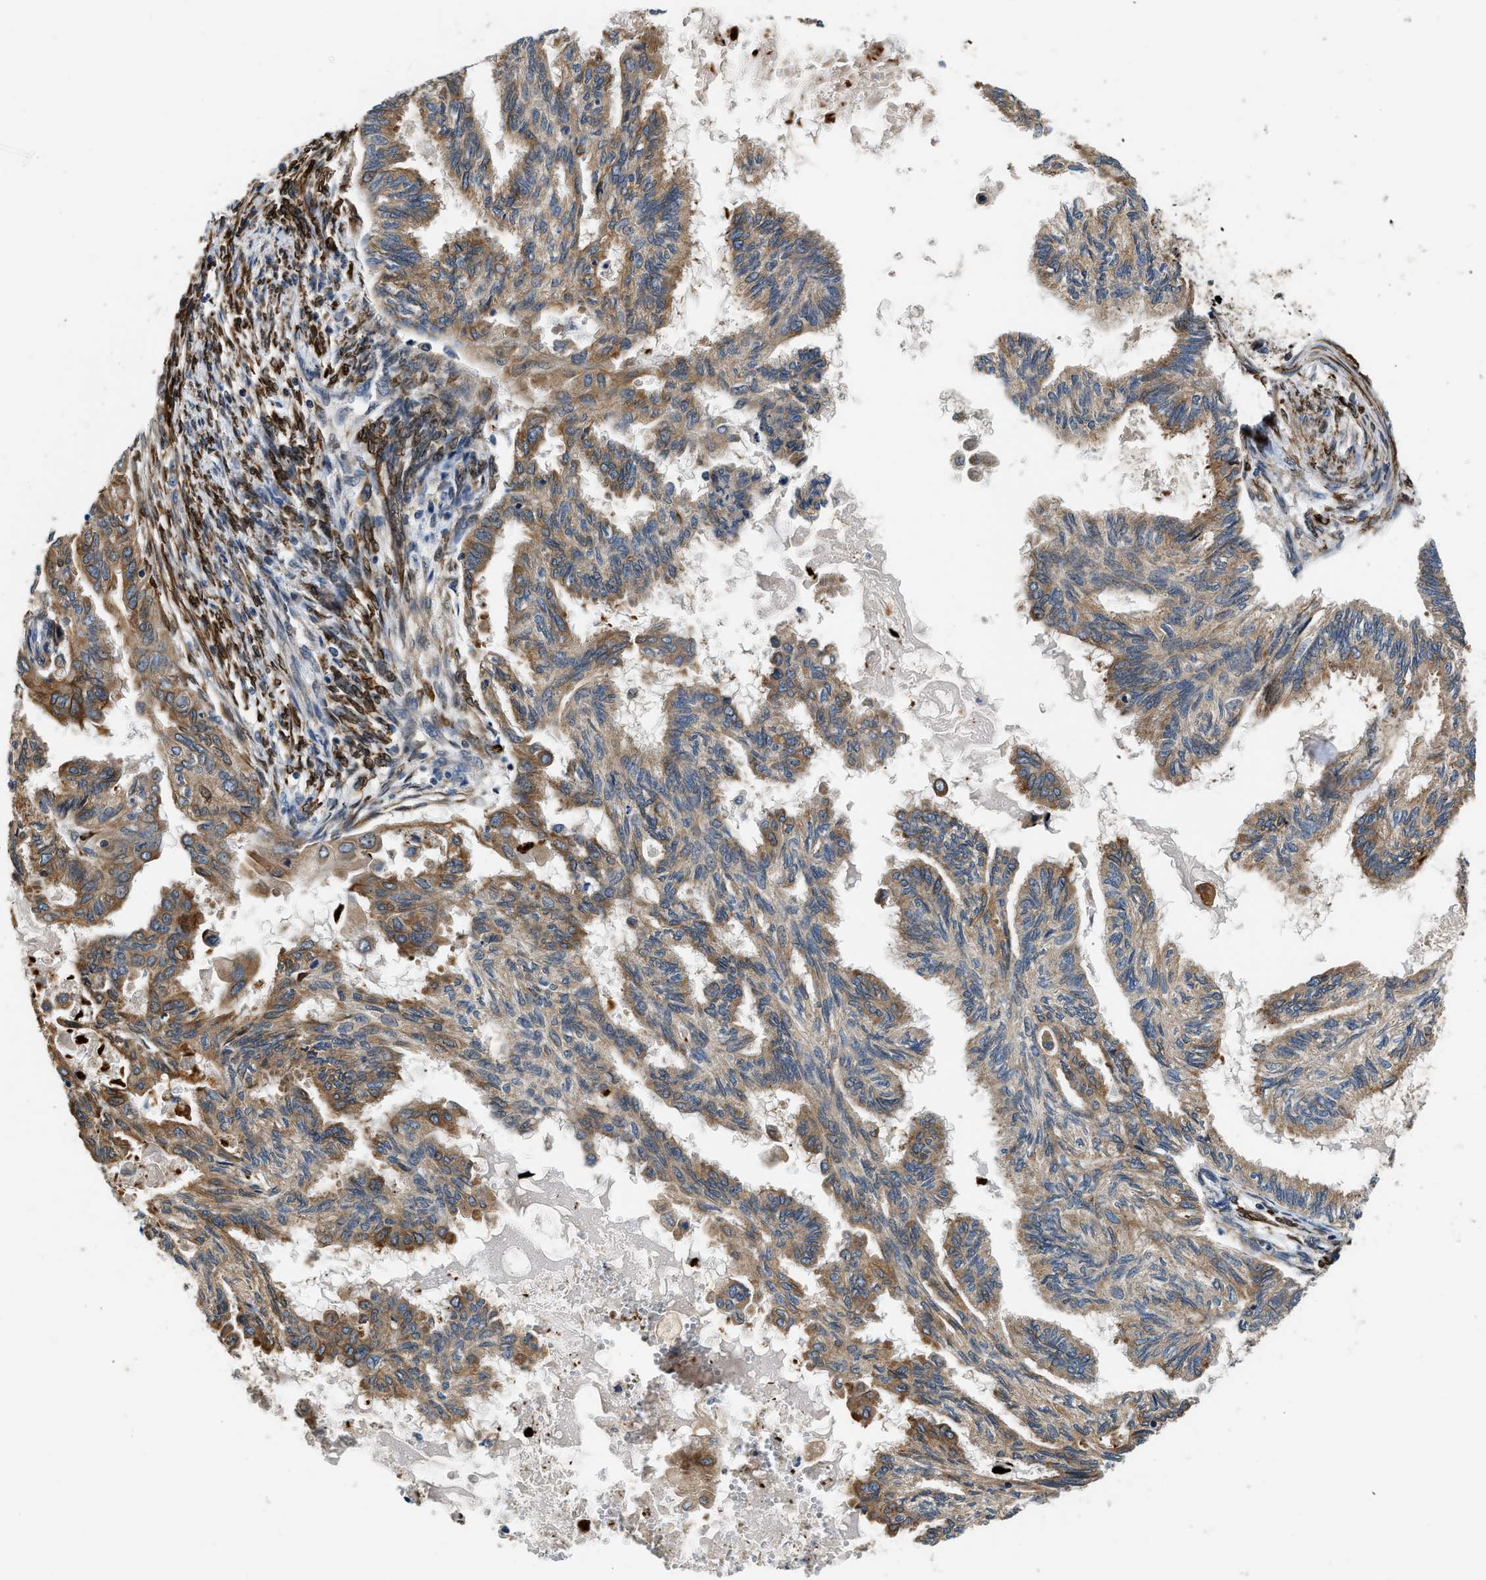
{"staining": {"intensity": "moderate", "quantity": ">75%", "location": "cytoplasmic/membranous"}, "tissue": "cervical cancer", "cell_type": "Tumor cells", "image_type": "cancer", "snomed": [{"axis": "morphology", "description": "Normal tissue, NOS"}, {"axis": "morphology", "description": "Adenocarcinoma, NOS"}, {"axis": "topography", "description": "Cervix"}, {"axis": "topography", "description": "Endometrium"}], "caption": "Immunohistochemistry (IHC) micrograph of neoplastic tissue: human cervical adenocarcinoma stained using immunohistochemistry (IHC) demonstrates medium levels of moderate protein expression localized specifically in the cytoplasmic/membranous of tumor cells, appearing as a cytoplasmic/membranous brown color.", "gene": "ARL6IP5", "patient": {"sex": "female", "age": 86}}